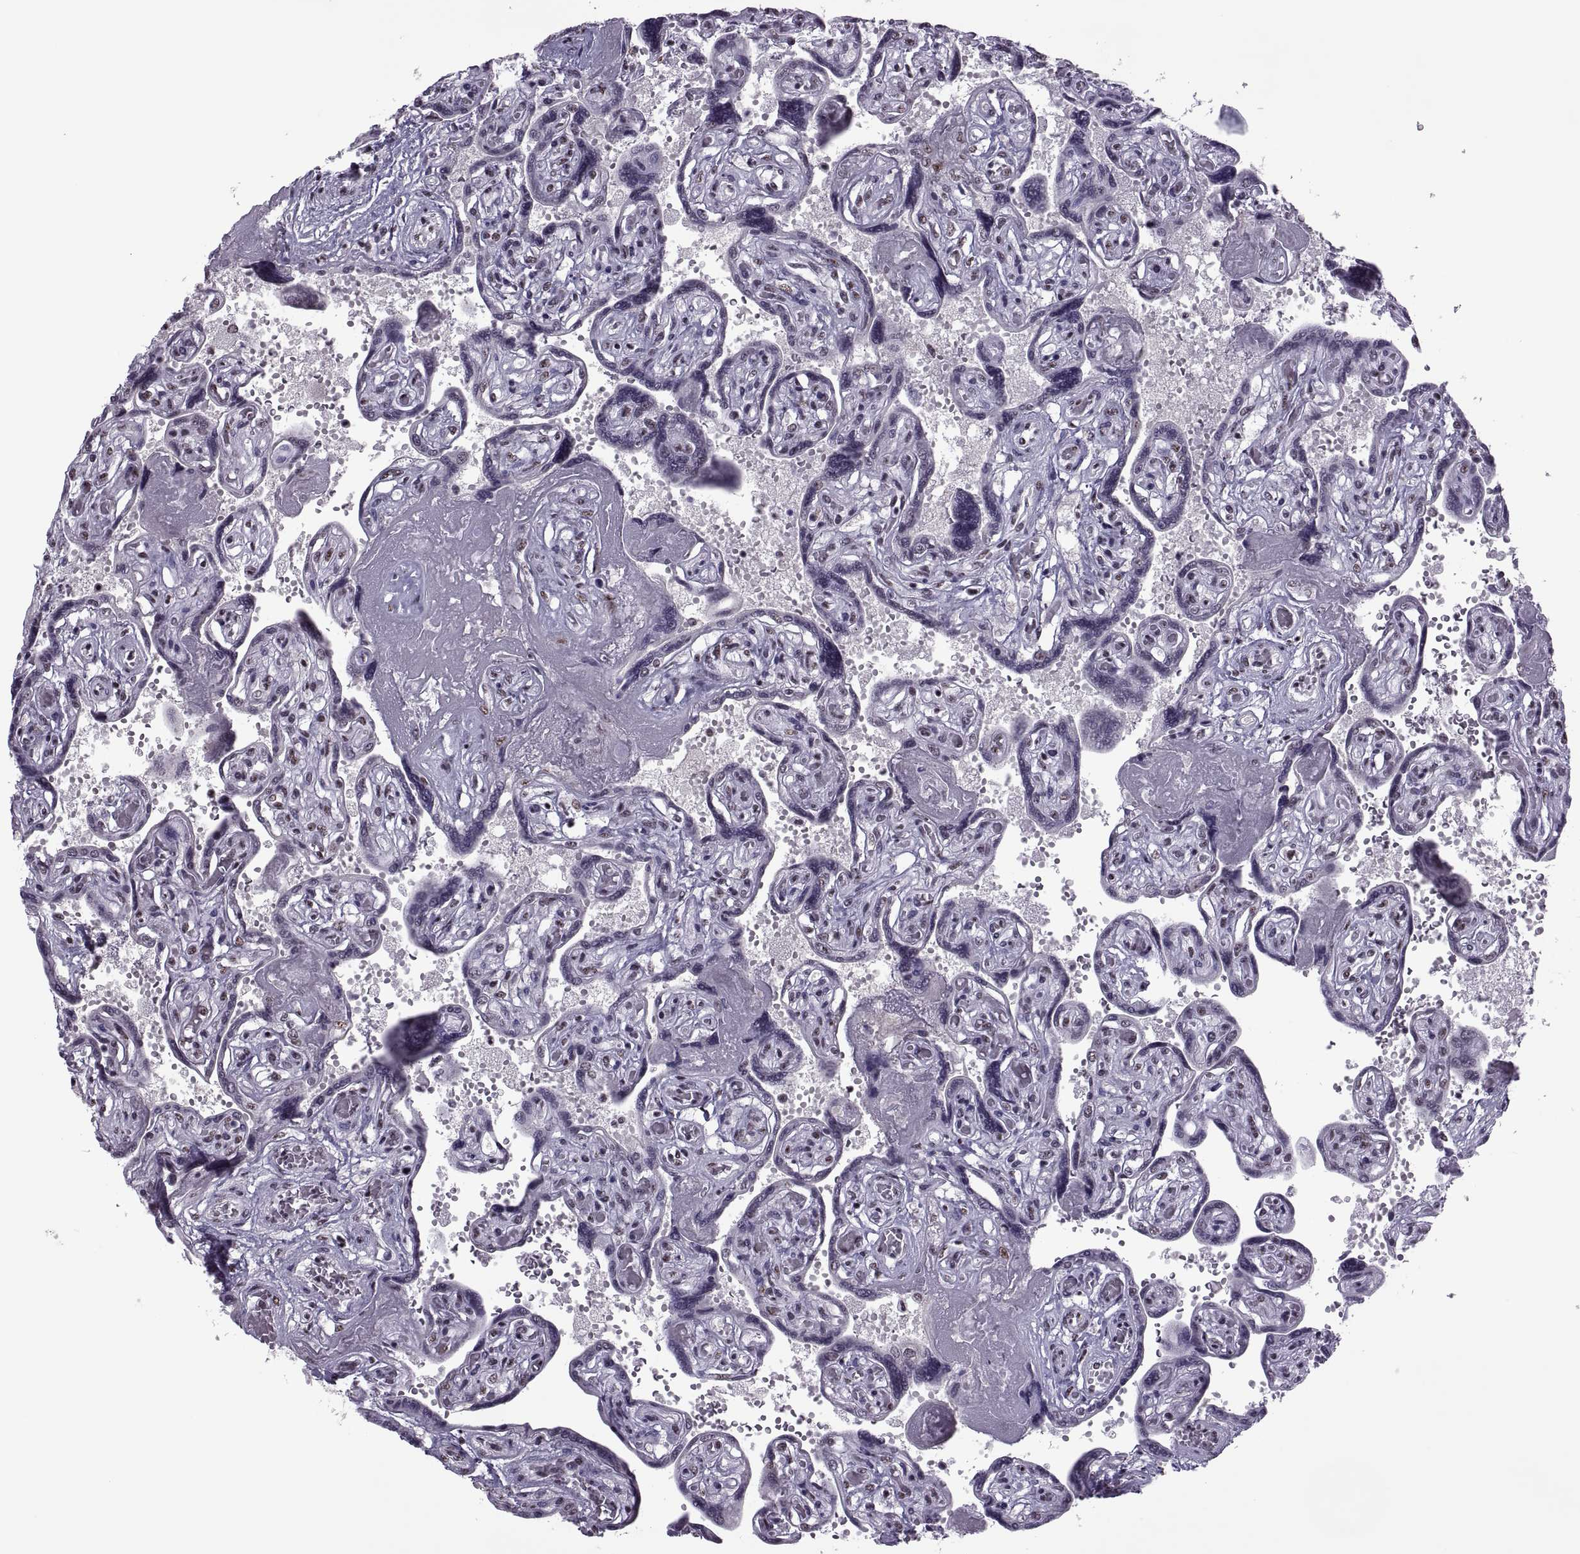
{"staining": {"intensity": "weak", "quantity": ">75%", "location": "nuclear"}, "tissue": "placenta", "cell_type": "Decidual cells", "image_type": "normal", "snomed": [{"axis": "morphology", "description": "Normal tissue, NOS"}, {"axis": "topography", "description": "Placenta"}], "caption": "Protein analysis of benign placenta demonstrates weak nuclear staining in approximately >75% of decidual cells. (DAB (3,3'-diaminobenzidine) IHC with brightfield microscopy, high magnification).", "gene": "MAGEA4", "patient": {"sex": "female", "age": 32}}